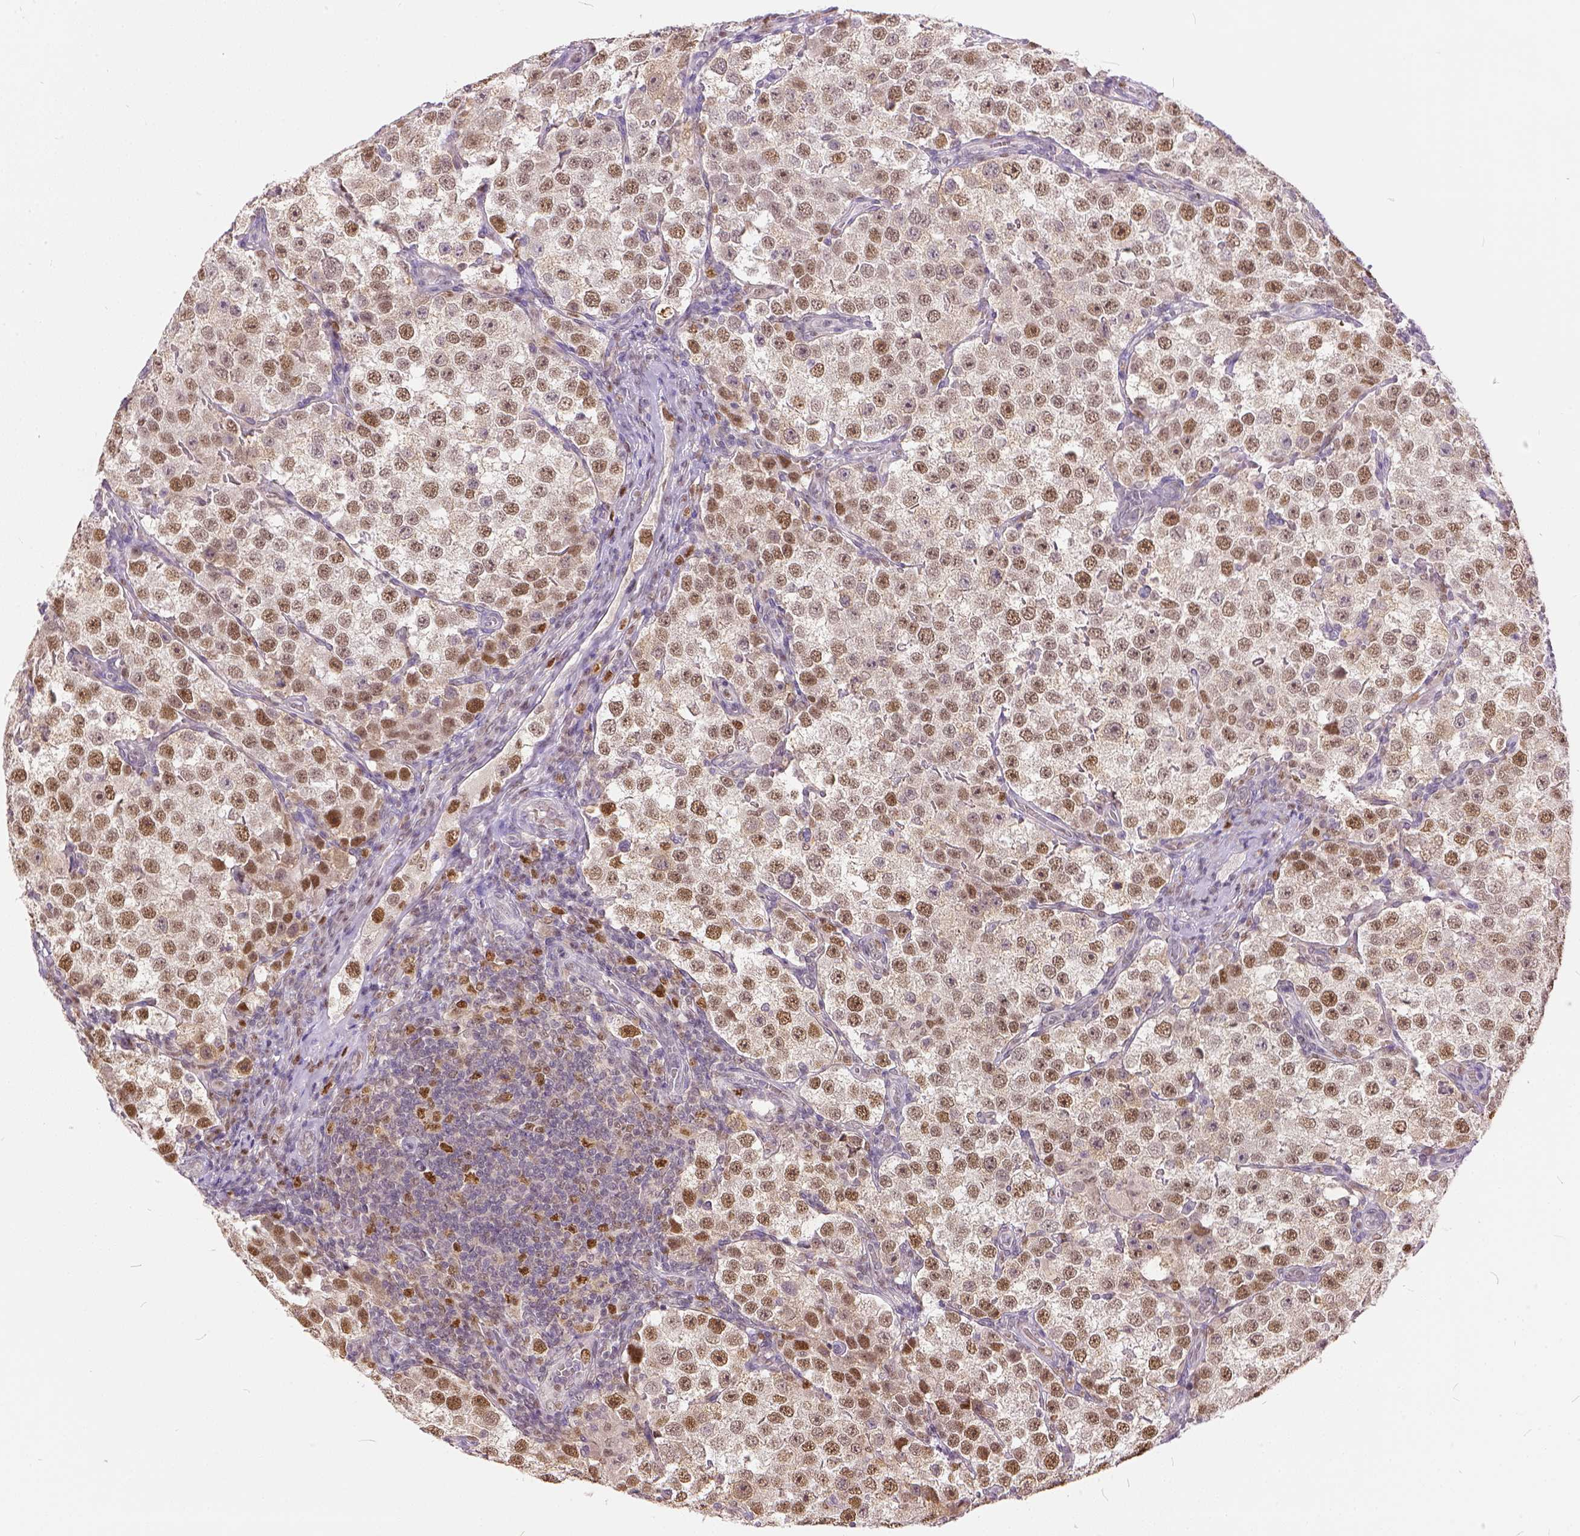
{"staining": {"intensity": "moderate", "quantity": ">75%", "location": "nuclear"}, "tissue": "testis cancer", "cell_type": "Tumor cells", "image_type": "cancer", "snomed": [{"axis": "morphology", "description": "Seminoma, NOS"}, {"axis": "topography", "description": "Testis"}], "caption": "High-magnification brightfield microscopy of seminoma (testis) stained with DAB (3,3'-diaminobenzidine) (brown) and counterstained with hematoxylin (blue). tumor cells exhibit moderate nuclear positivity is appreciated in approximately>75% of cells. Nuclei are stained in blue.", "gene": "ERCC1", "patient": {"sex": "male", "age": 37}}